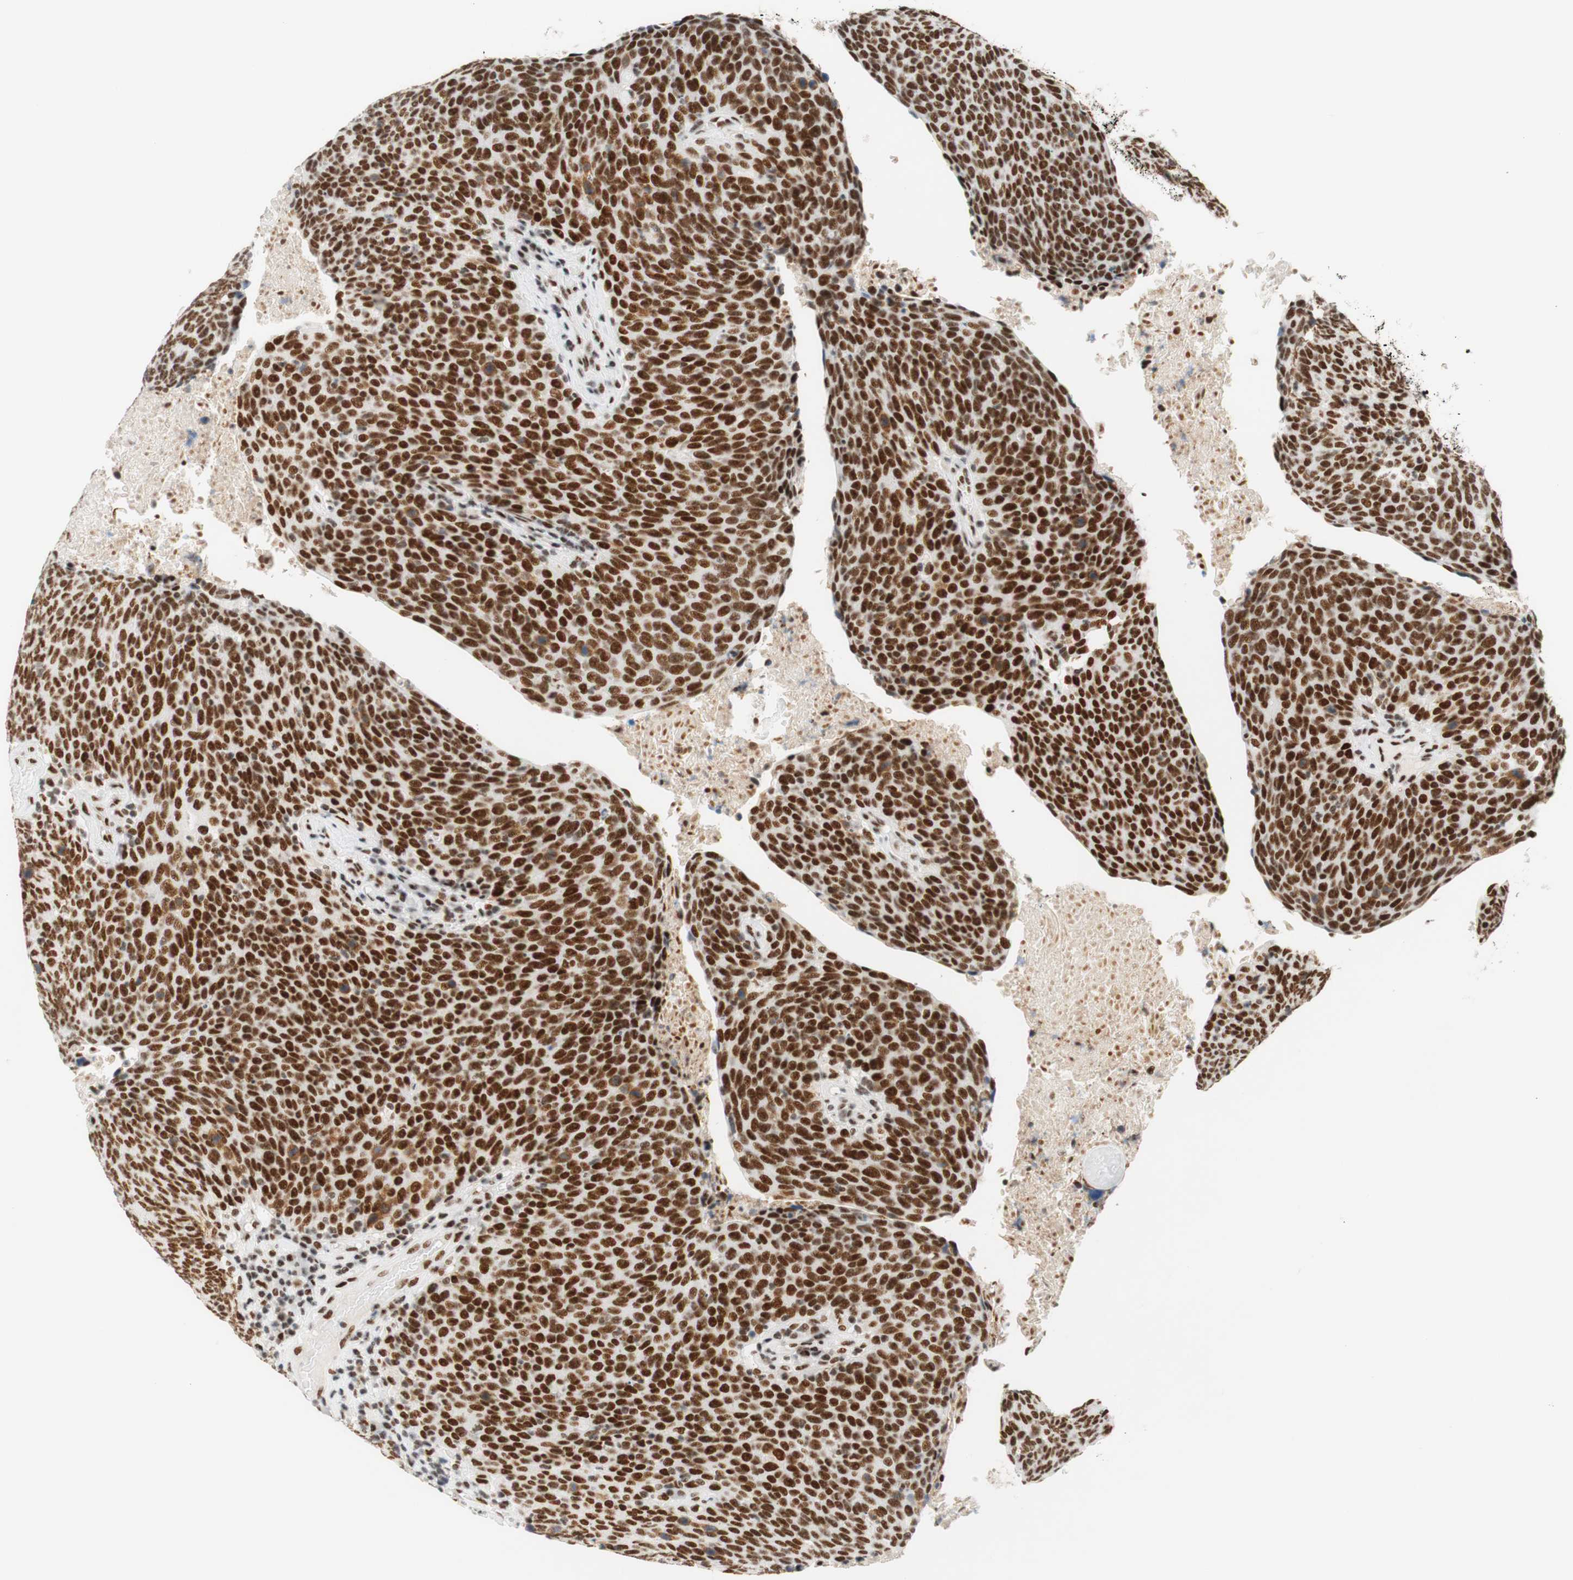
{"staining": {"intensity": "moderate", "quantity": ">75%", "location": "nuclear"}, "tissue": "head and neck cancer", "cell_type": "Tumor cells", "image_type": "cancer", "snomed": [{"axis": "morphology", "description": "Squamous cell carcinoma, NOS"}, {"axis": "morphology", "description": "Squamous cell carcinoma, metastatic, NOS"}, {"axis": "topography", "description": "Lymph node"}, {"axis": "topography", "description": "Head-Neck"}], "caption": "Protein positivity by immunohistochemistry (IHC) demonstrates moderate nuclear positivity in approximately >75% of tumor cells in head and neck metastatic squamous cell carcinoma.", "gene": "RNF20", "patient": {"sex": "male", "age": 62}}